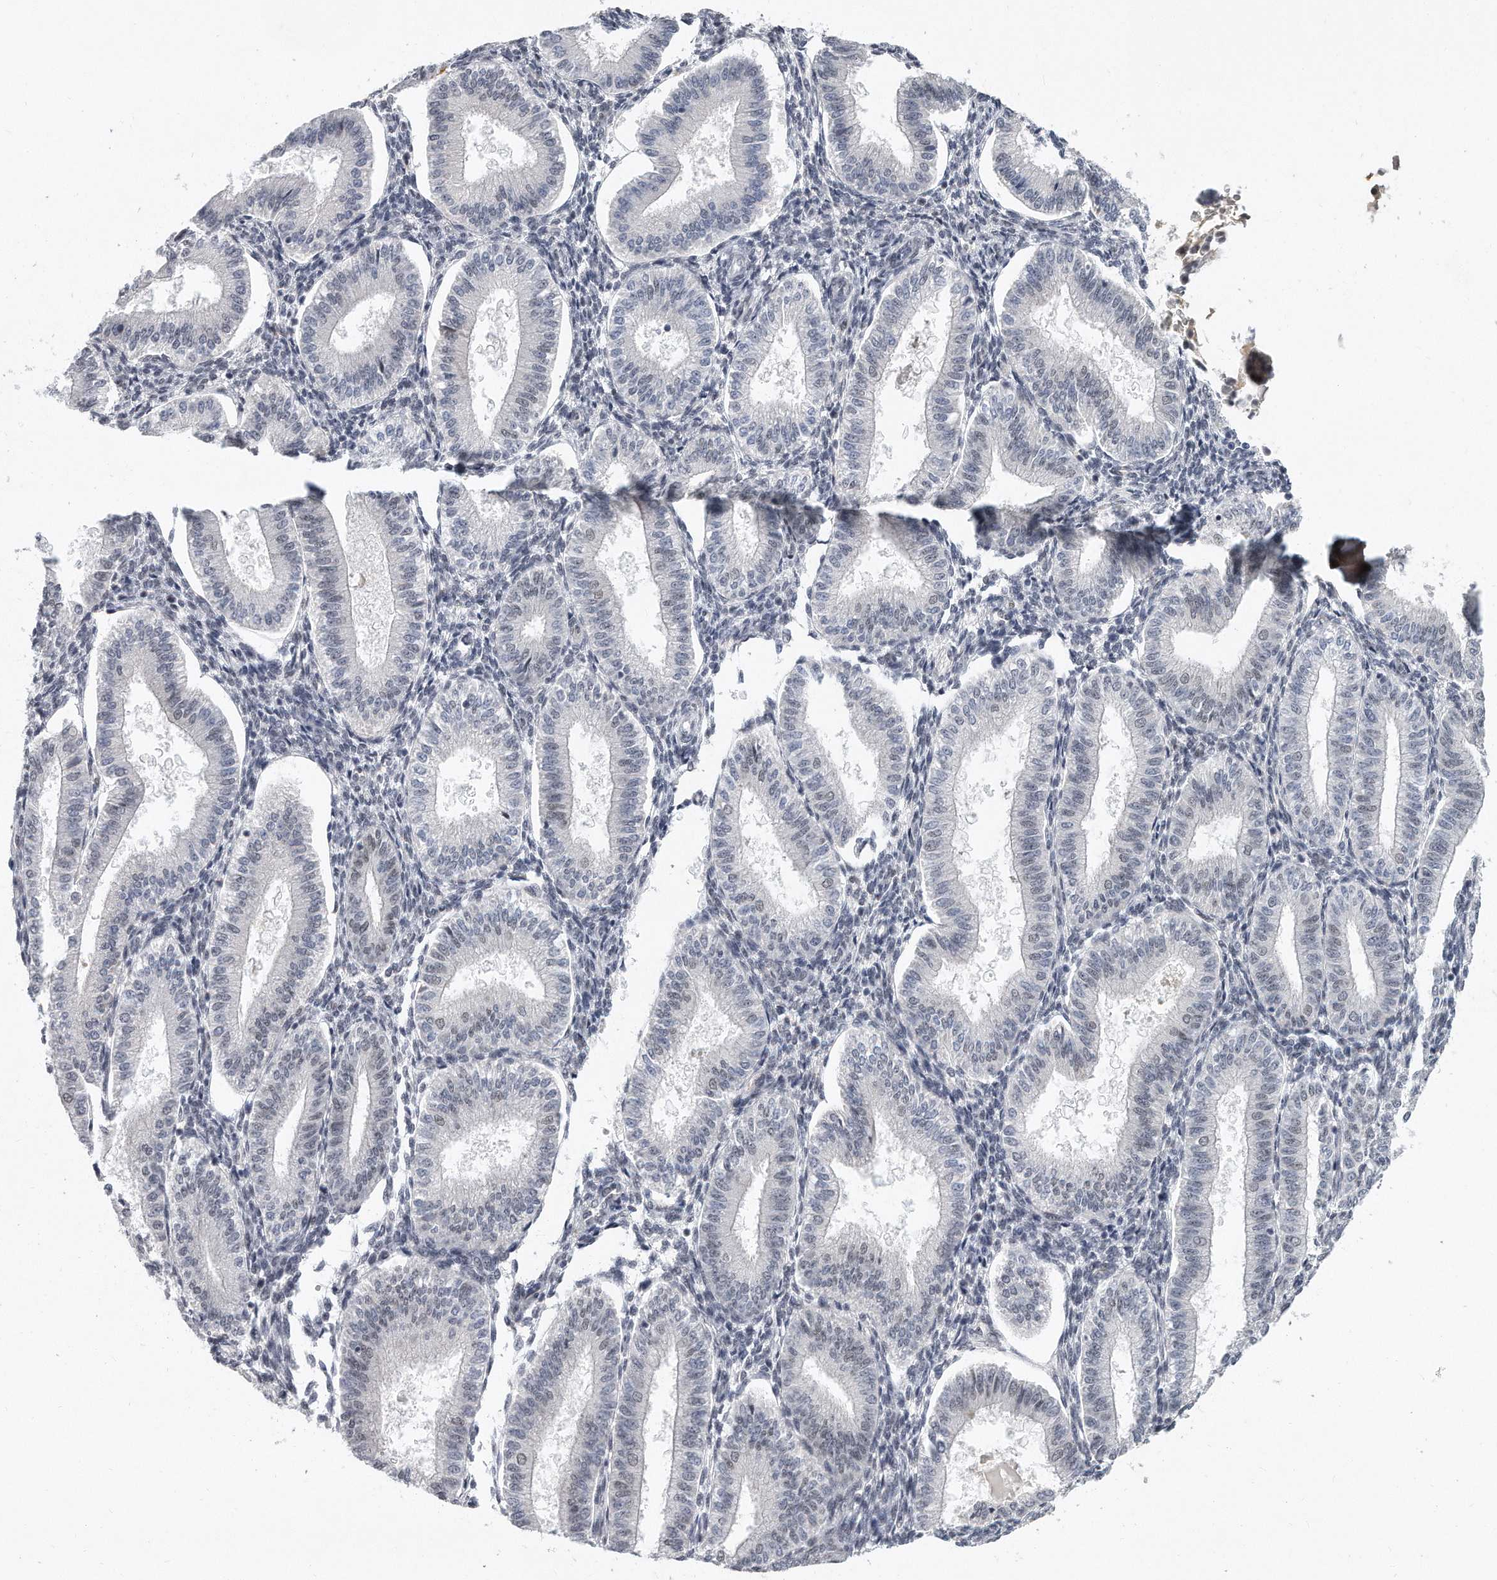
{"staining": {"intensity": "negative", "quantity": "none", "location": "none"}, "tissue": "endometrium", "cell_type": "Cells in endometrial stroma", "image_type": "normal", "snomed": [{"axis": "morphology", "description": "Normal tissue, NOS"}, {"axis": "topography", "description": "Endometrium"}], "caption": "Cells in endometrial stroma are negative for protein expression in unremarkable human endometrium. (Immunohistochemistry (ihc), brightfield microscopy, high magnification).", "gene": "CTBP2", "patient": {"sex": "female", "age": 39}}